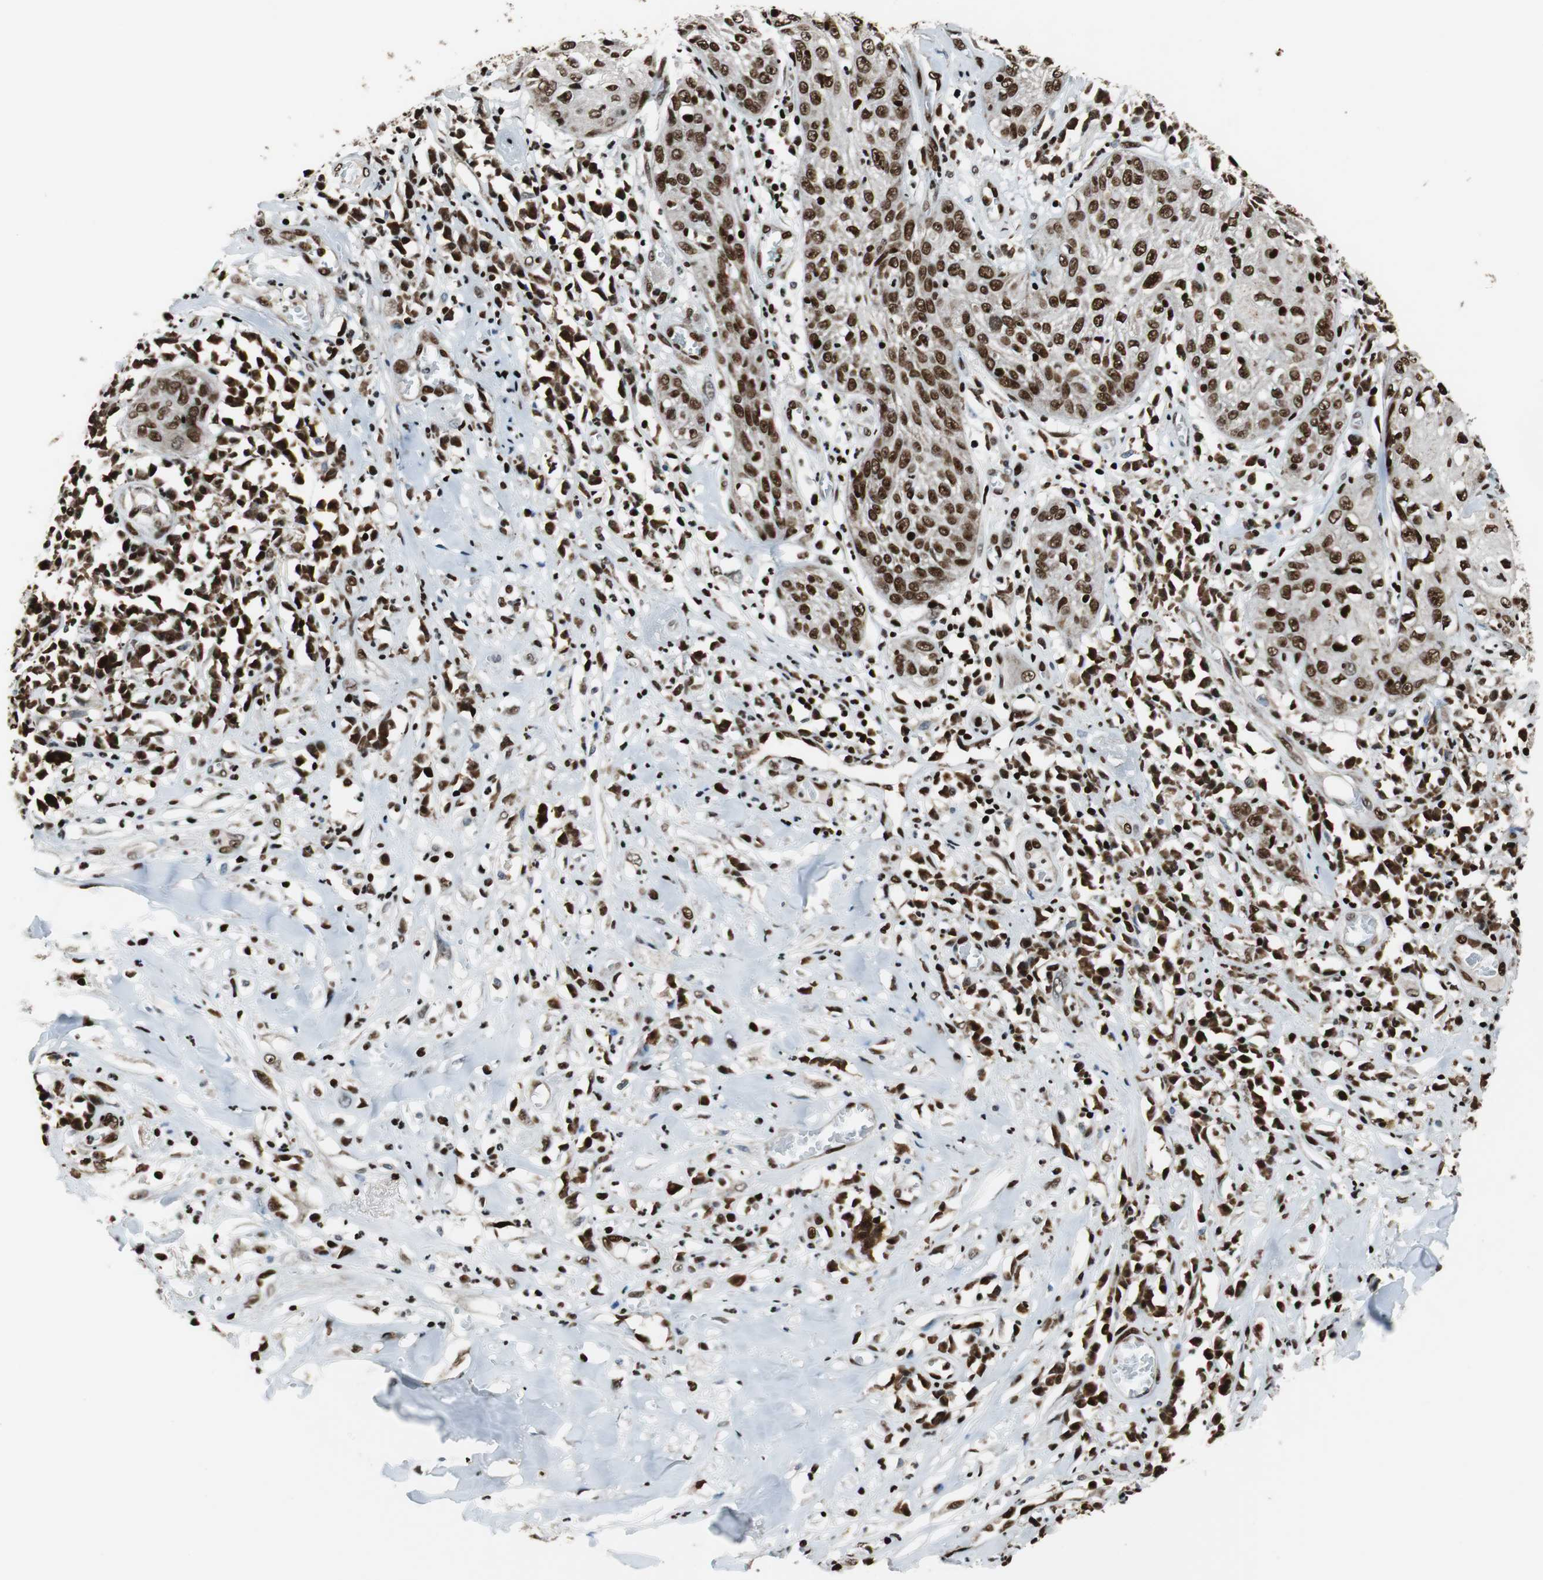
{"staining": {"intensity": "strong", "quantity": ">75%", "location": "nuclear"}, "tissue": "skin cancer", "cell_type": "Tumor cells", "image_type": "cancer", "snomed": [{"axis": "morphology", "description": "Squamous cell carcinoma, NOS"}, {"axis": "topography", "description": "Skin"}], "caption": "The immunohistochemical stain highlights strong nuclear positivity in tumor cells of squamous cell carcinoma (skin) tissue.", "gene": "HDAC1", "patient": {"sex": "male", "age": 65}}